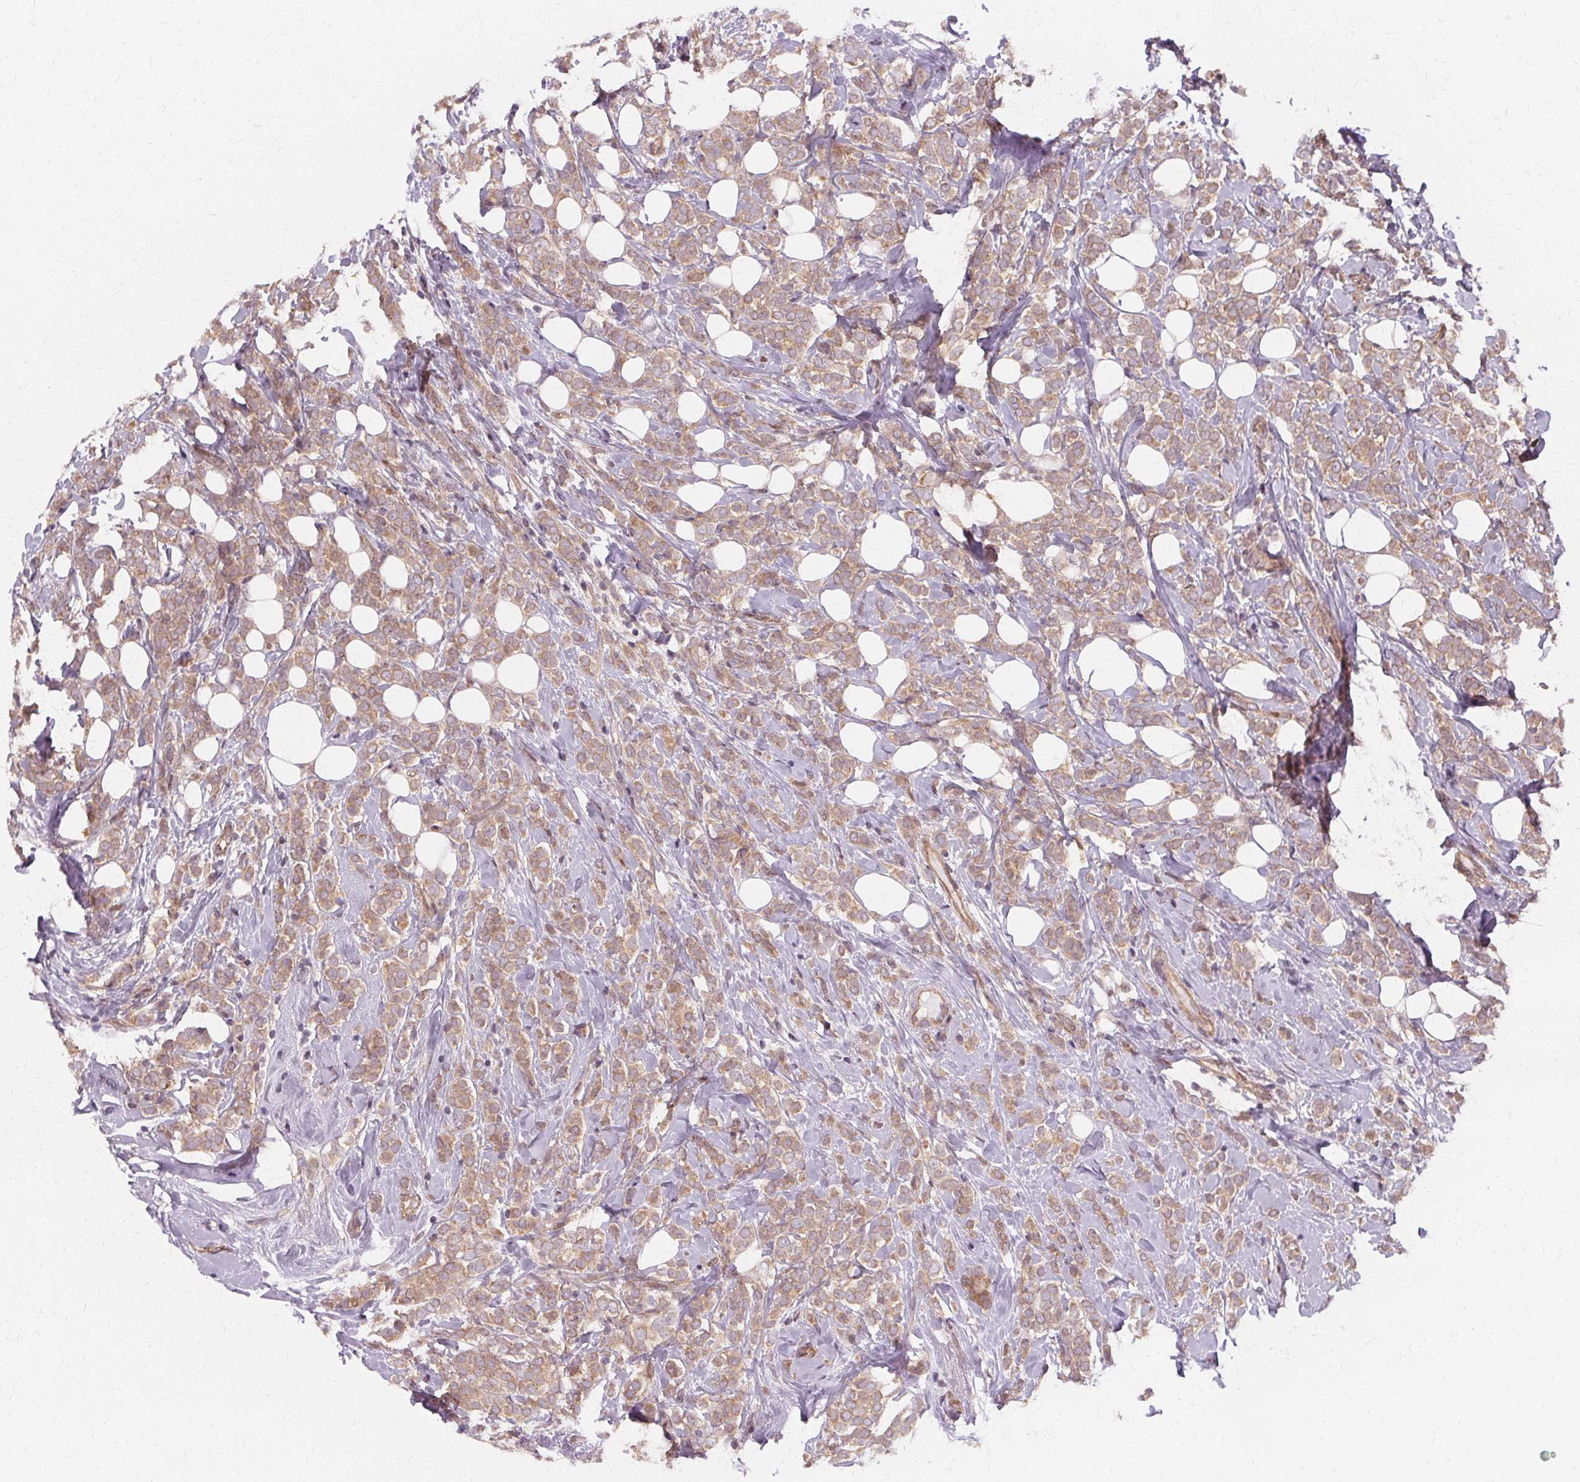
{"staining": {"intensity": "weak", "quantity": ">75%", "location": "cytoplasmic/membranous"}, "tissue": "breast cancer", "cell_type": "Tumor cells", "image_type": "cancer", "snomed": [{"axis": "morphology", "description": "Lobular carcinoma"}, {"axis": "topography", "description": "Breast"}], "caption": "Protein staining demonstrates weak cytoplasmic/membranous staining in approximately >75% of tumor cells in breast lobular carcinoma. The protein is shown in brown color, while the nuclei are stained blue.", "gene": "USP8", "patient": {"sex": "female", "age": 49}}